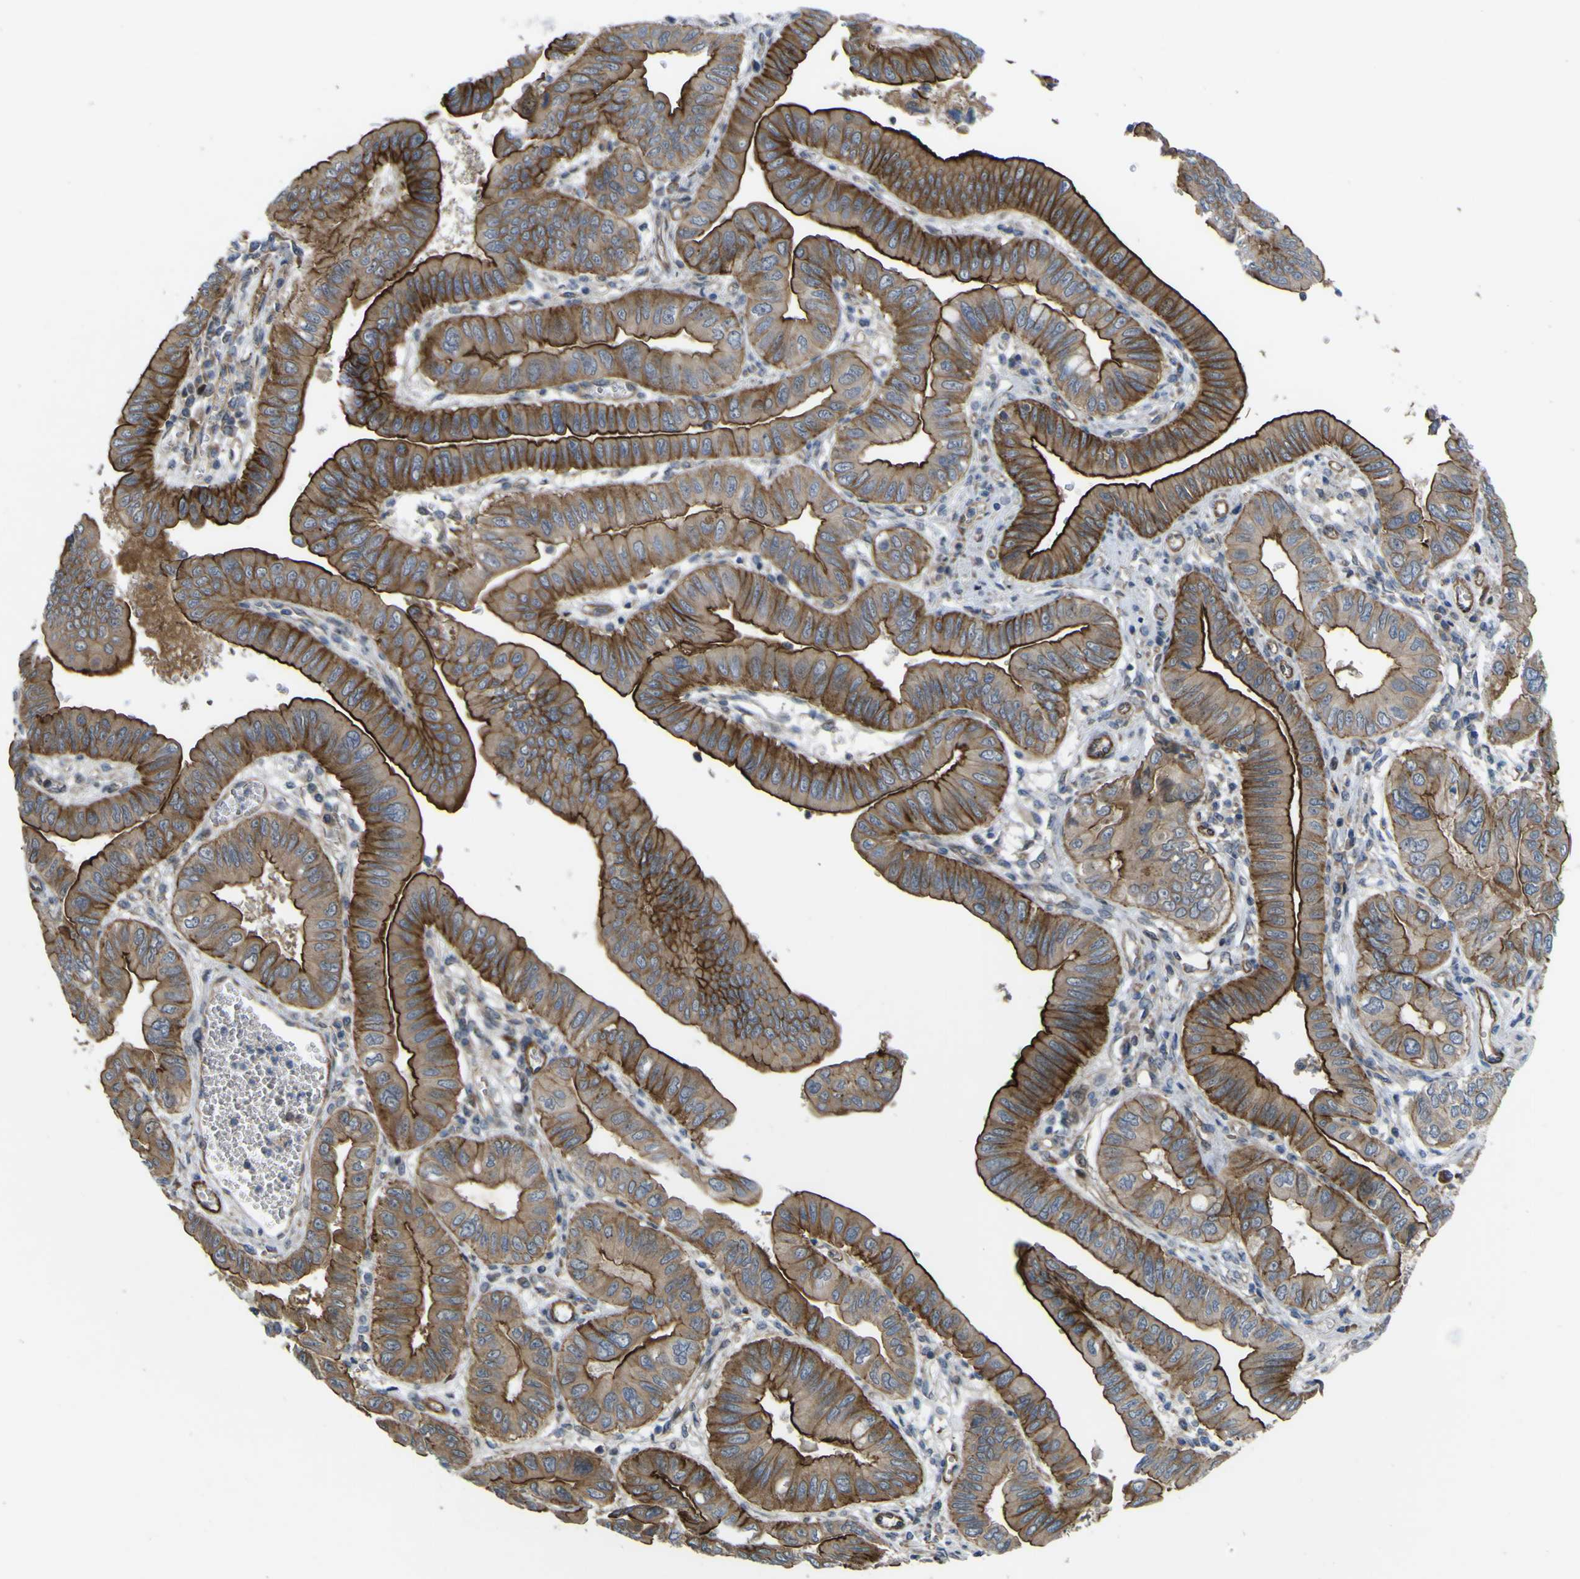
{"staining": {"intensity": "moderate", "quantity": ">75%", "location": "cytoplasmic/membranous"}, "tissue": "pancreatic cancer", "cell_type": "Tumor cells", "image_type": "cancer", "snomed": [{"axis": "morphology", "description": "Normal tissue, NOS"}, {"axis": "topography", "description": "Lymph node"}], "caption": "Protein expression analysis of pancreatic cancer displays moderate cytoplasmic/membranous expression in about >75% of tumor cells. Nuclei are stained in blue.", "gene": "FBXO30", "patient": {"sex": "male", "age": 50}}